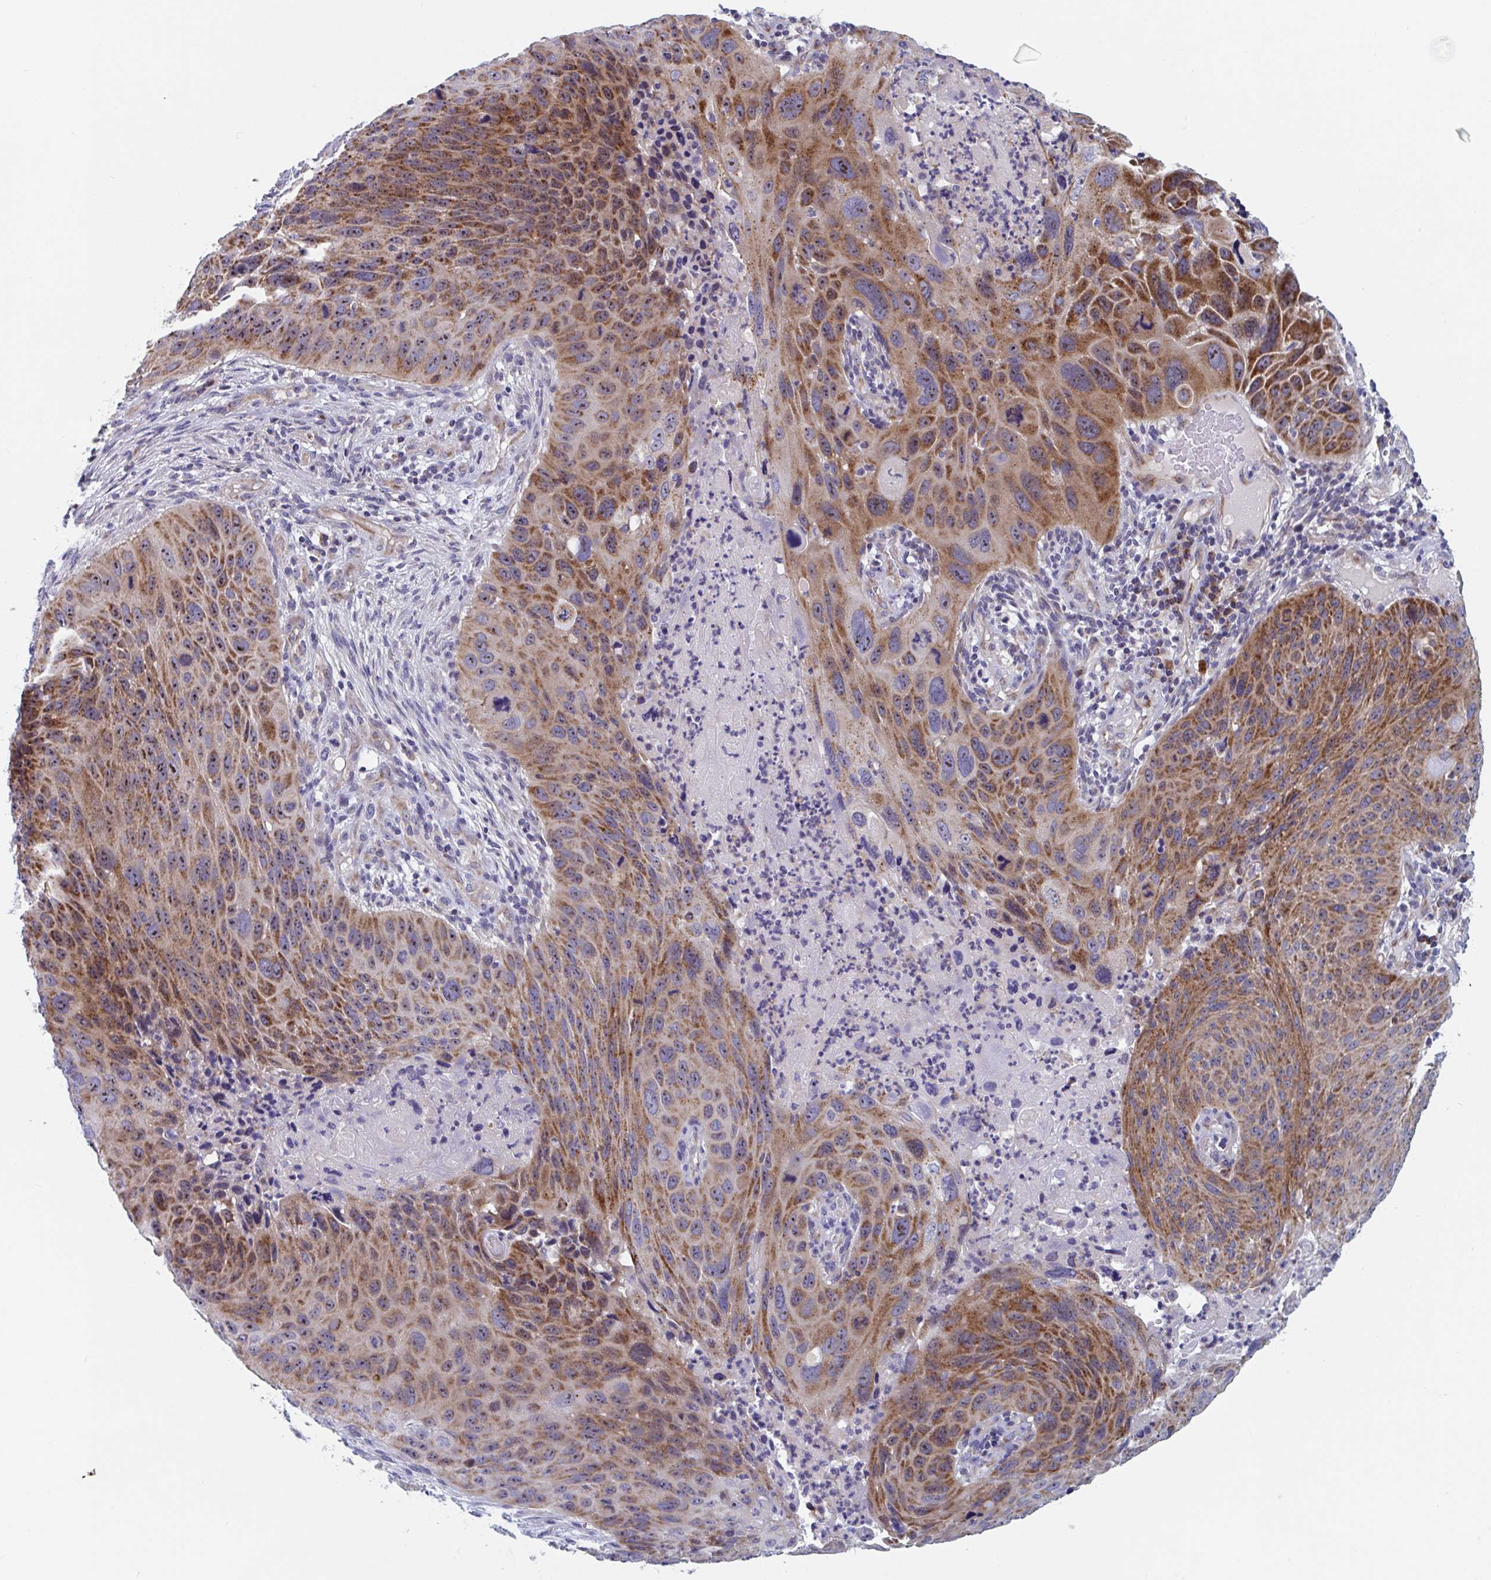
{"staining": {"intensity": "strong", "quantity": "25%-75%", "location": "cytoplasmic/membranous,nuclear"}, "tissue": "lung cancer", "cell_type": "Tumor cells", "image_type": "cancer", "snomed": [{"axis": "morphology", "description": "Squamous cell carcinoma, NOS"}, {"axis": "topography", "description": "Lung"}], "caption": "A brown stain labels strong cytoplasmic/membranous and nuclear expression of a protein in human squamous cell carcinoma (lung) tumor cells. The staining is performed using DAB brown chromogen to label protein expression. The nuclei are counter-stained blue using hematoxylin.", "gene": "MRPL53", "patient": {"sex": "male", "age": 63}}